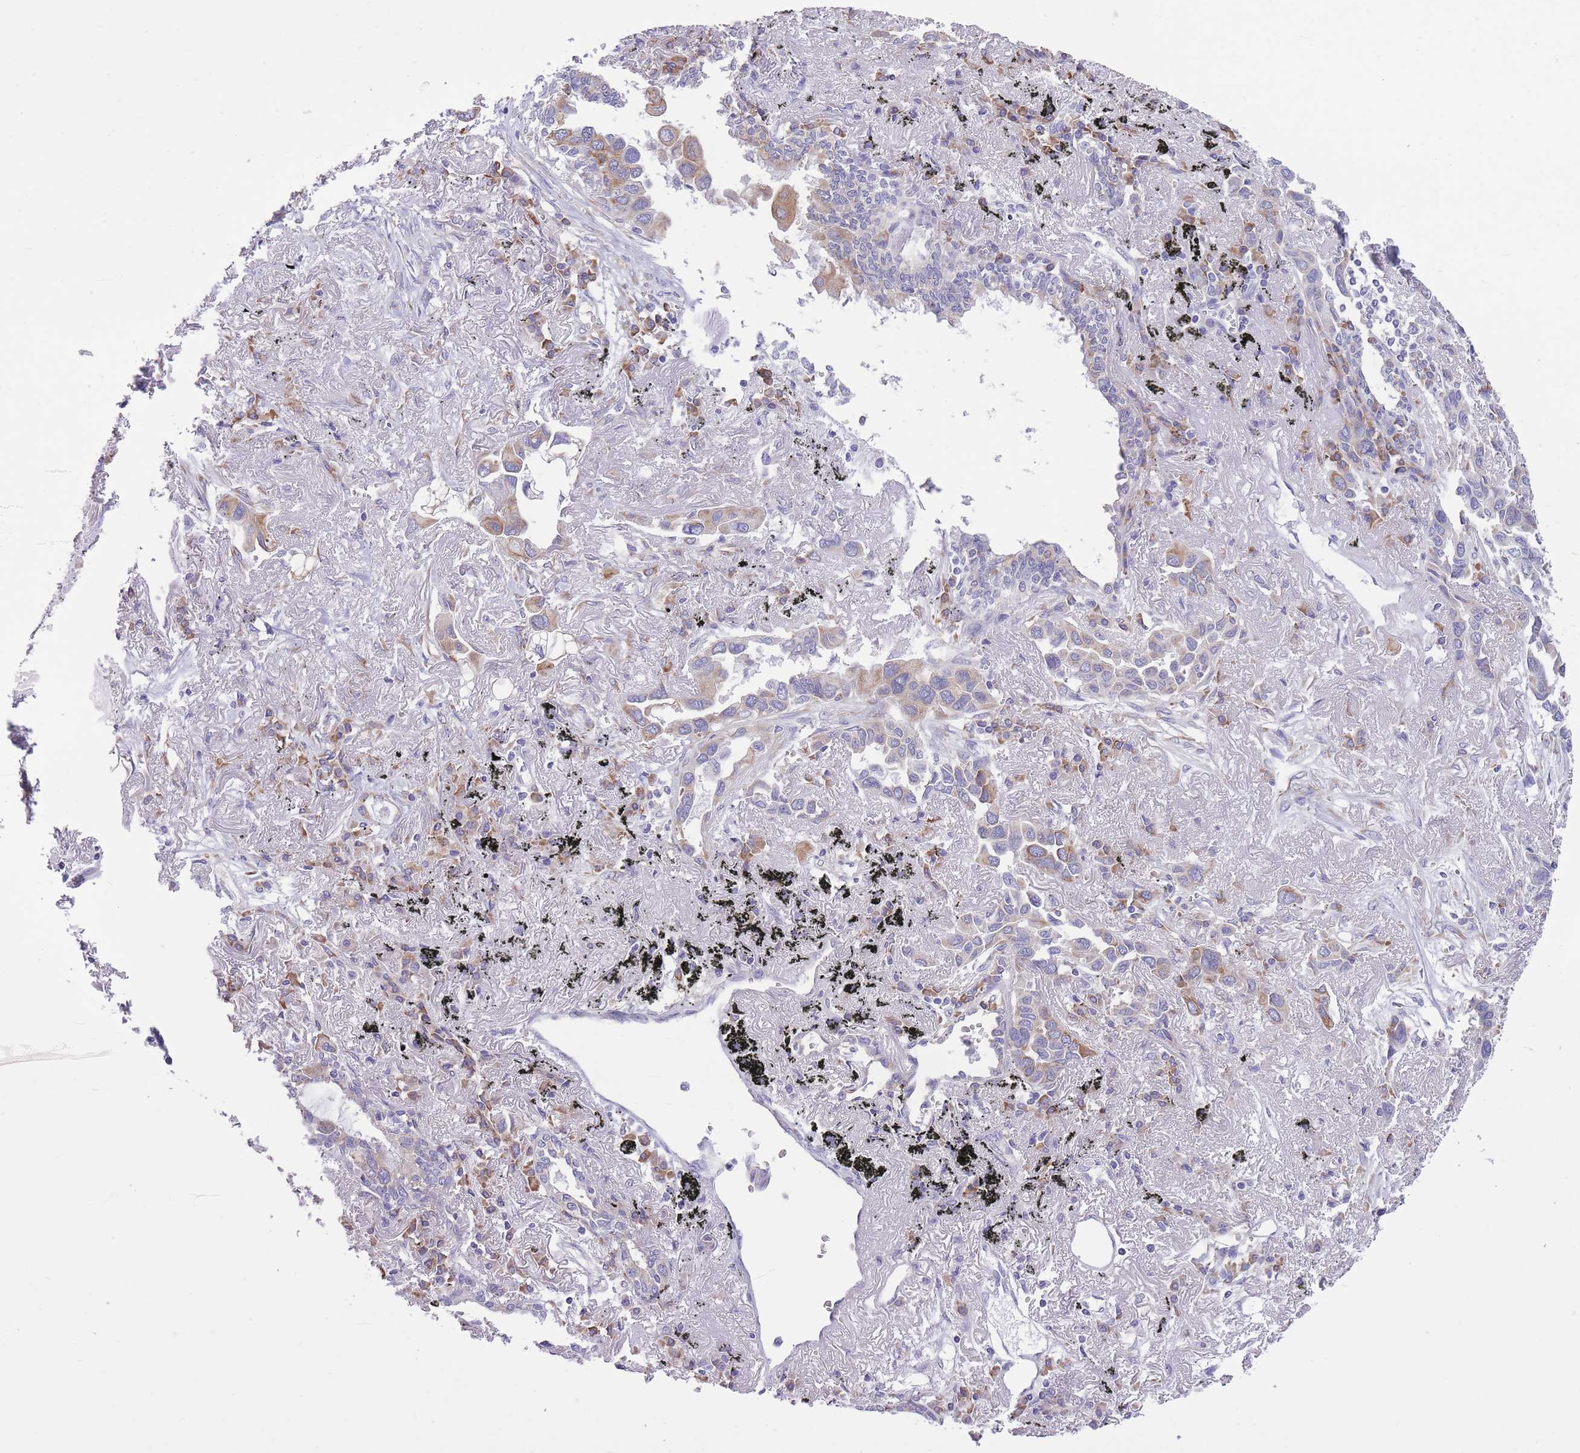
{"staining": {"intensity": "weak", "quantity": "<25%", "location": "cytoplasmic/membranous"}, "tissue": "lung cancer", "cell_type": "Tumor cells", "image_type": "cancer", "snomed": [{"axis": "morphology", "description": "Adenocarcinoma, NOS"}, {"axis": "topography", "description": "Lung"}], "caption": "IHC of lung cancer demonstrates no staining in tumor cells.", "gene": "ZNF501", "patient": {"sex": "female", "age": 76}}